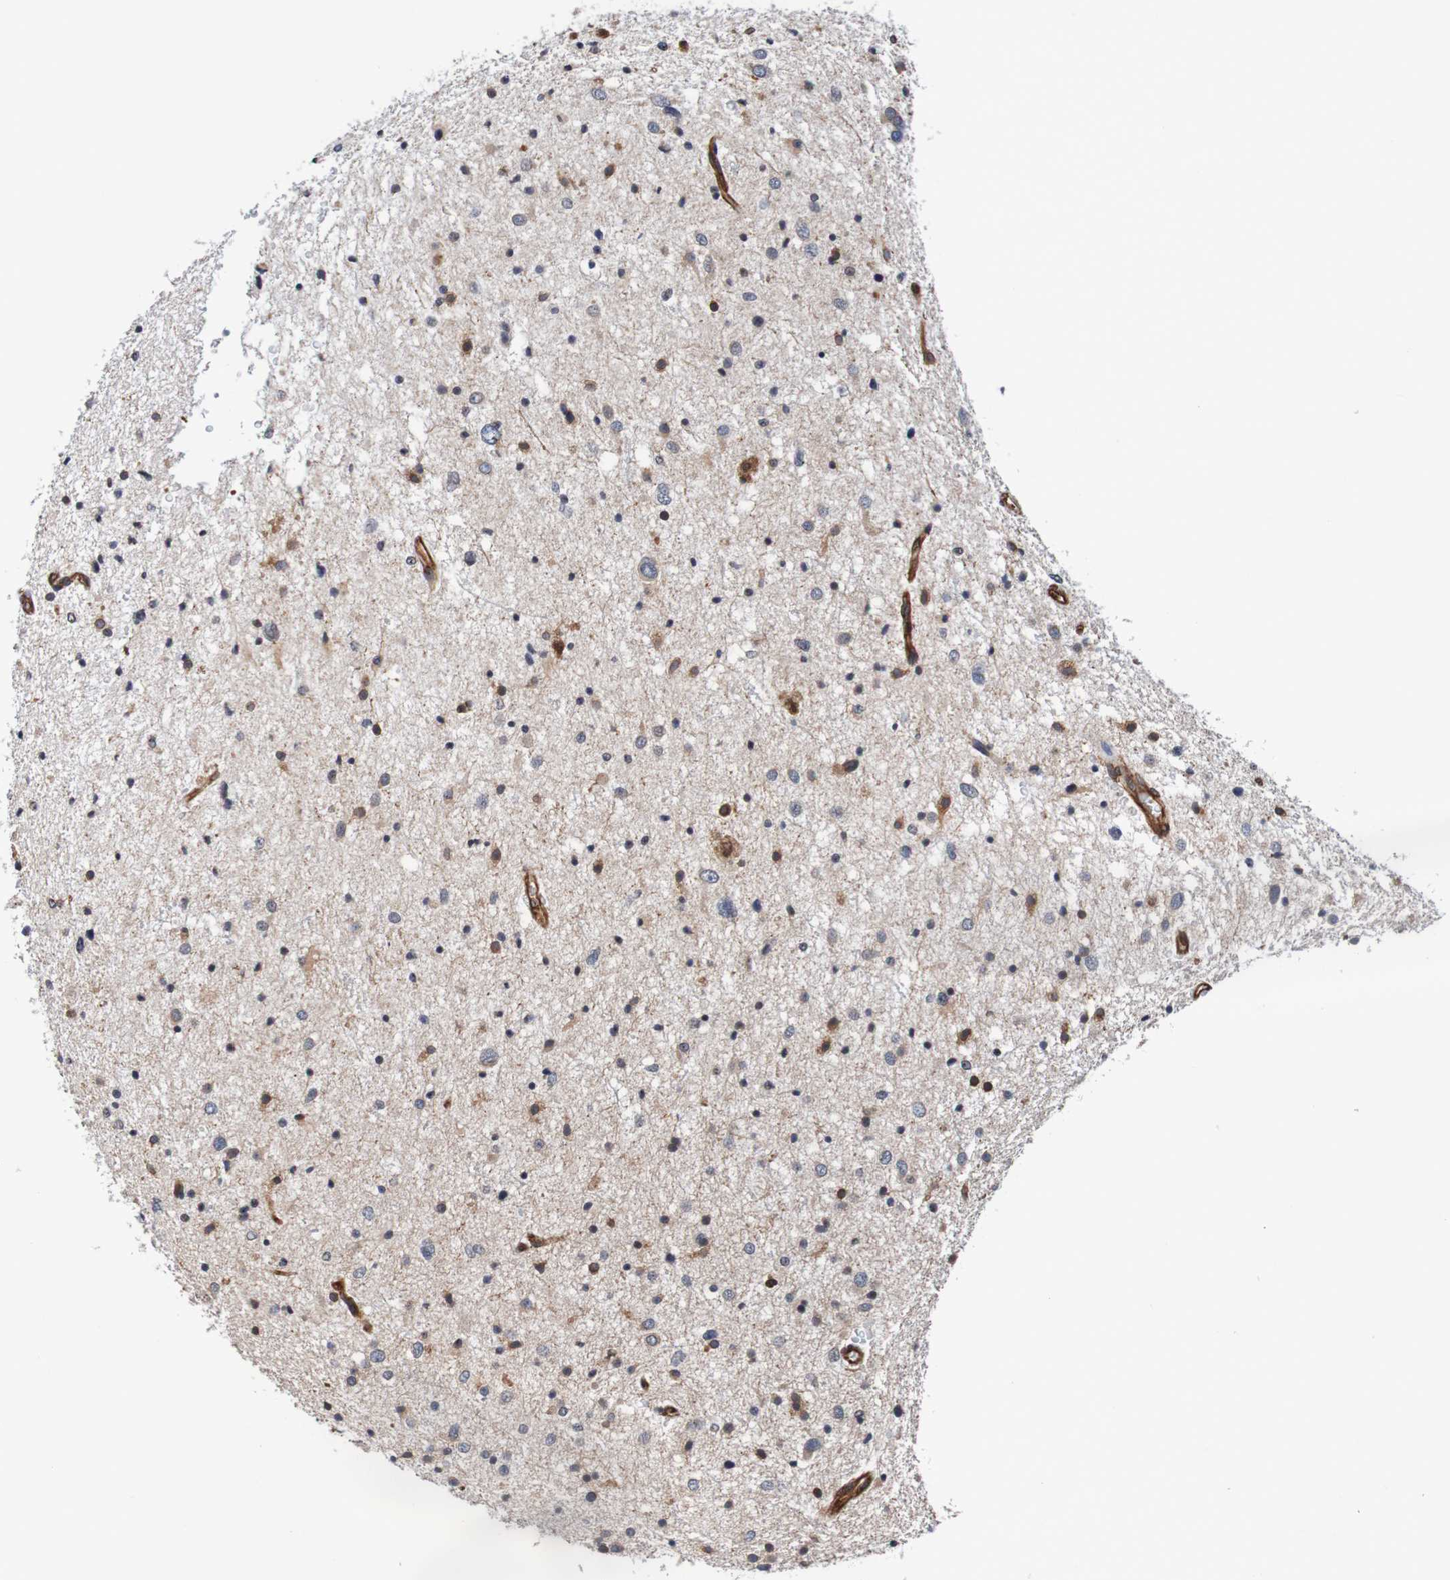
{"staining": {"intensity": "strong", "quantity": "<25%", "location": "cytoplasmic/membranous"}, "tissue": "glioma", "cell_type": "Tumor cells", "image_type": "cancer", "snomed": [{"axis": "morphology", "description": "Glioma, malignant, Low grade"}, {"axis": "topography", "description": "Brain"}], "caption": "Immunohistochemical staining of malignant glioma (low-grade) shows strong cytoplasmic/membranous protein positivity in approximately <25% of tumor cells.", "gene": "TMEM109", "patient": {"sex": "female", "age": 37}}